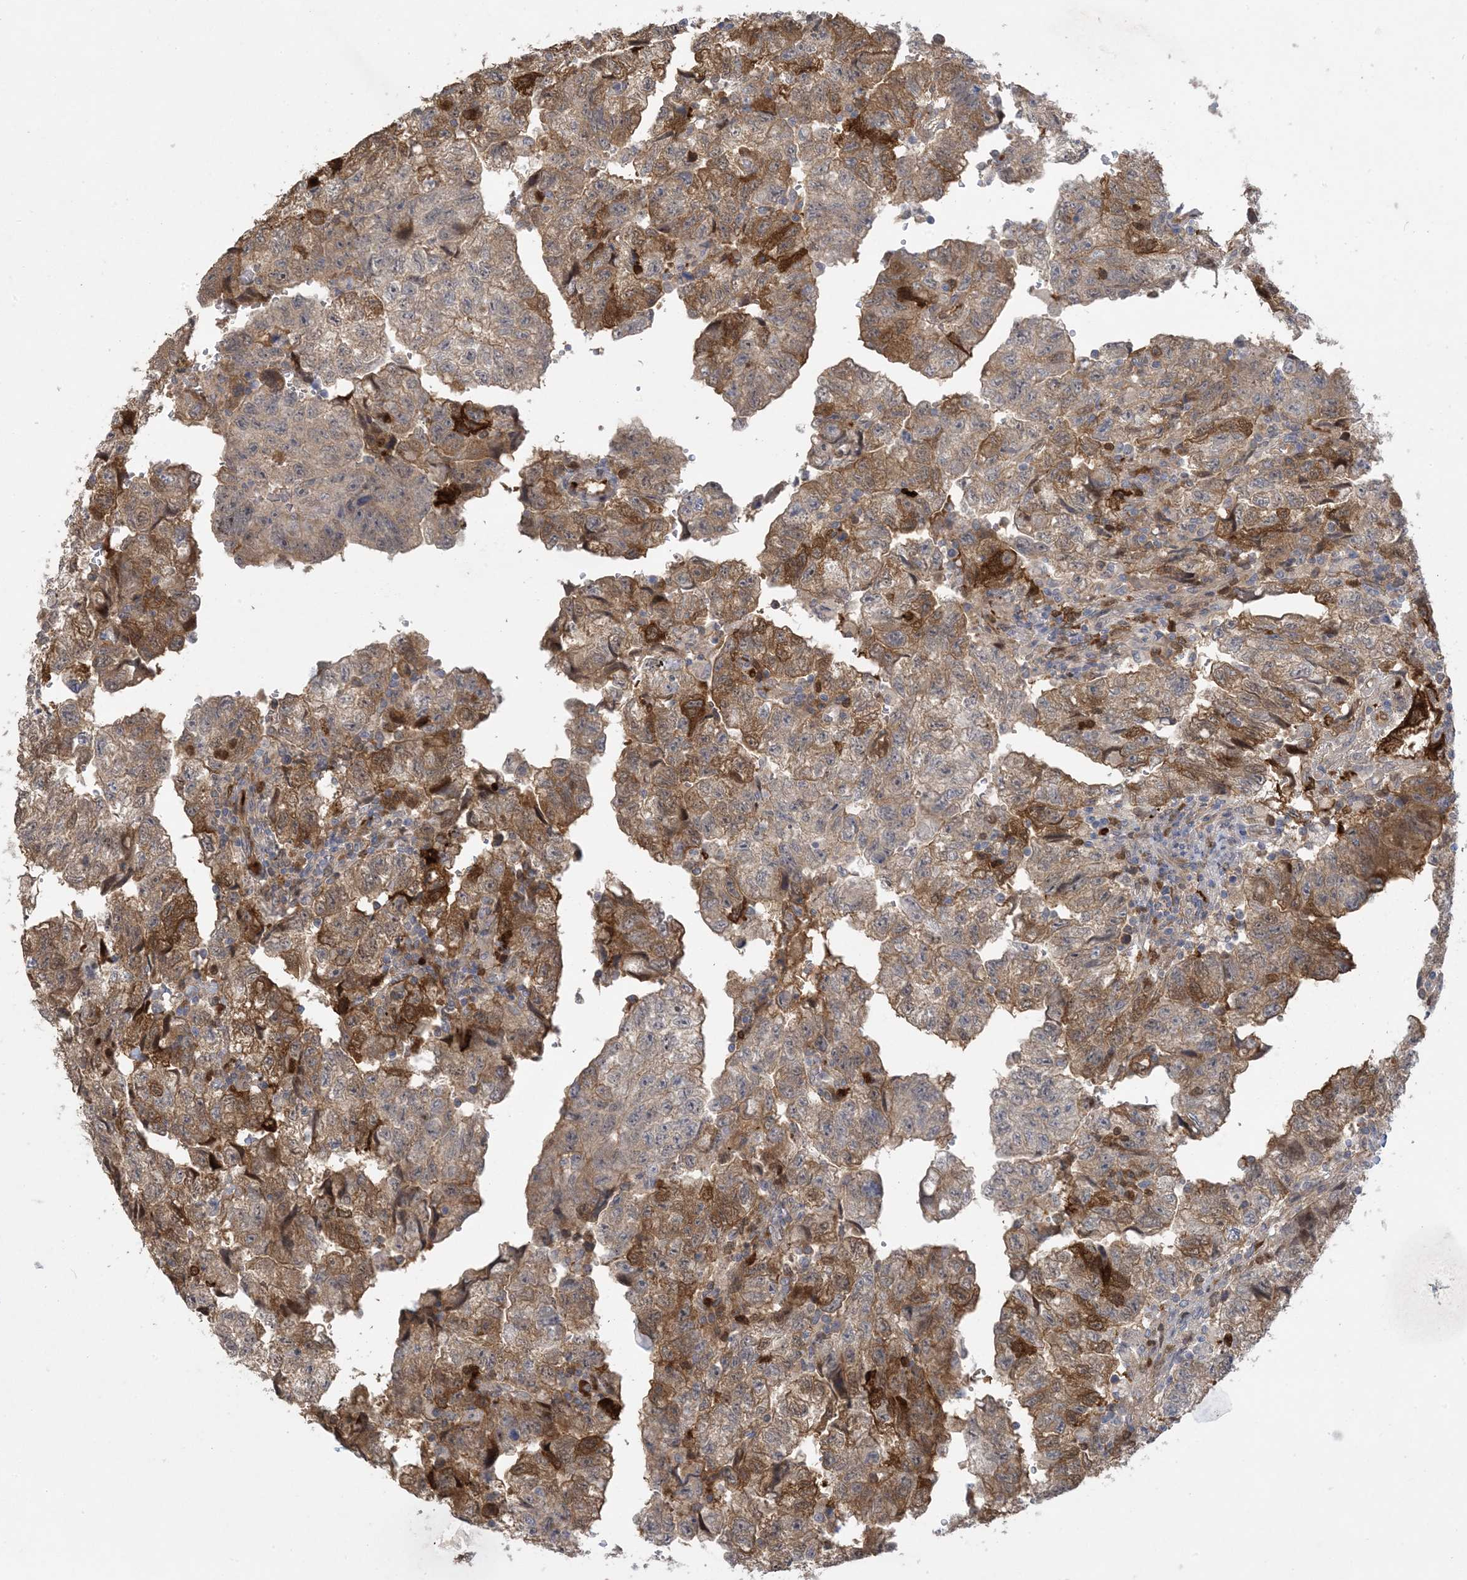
{"staining": {"intensity": "moderate", "quantity": ">75%", "location": "cytoplasmic/membranous"}, "tissue": "testis cancer", "cell_type": "Tumor cells", "image_type": "cancer", "snomed": [{"axis": "morphology", "description": "Carcinoma, Embryonal, NOS"}, {"axis": "topography", "description": "Testis"}], "caption": "Immunohistochemical staining of human testis cancer displays moderate cytoplasmic/membranous protein expression in about >75% of tumor cells.", "gene": "HMGCS1", "patient": {"sex": "male", "age": 36}}